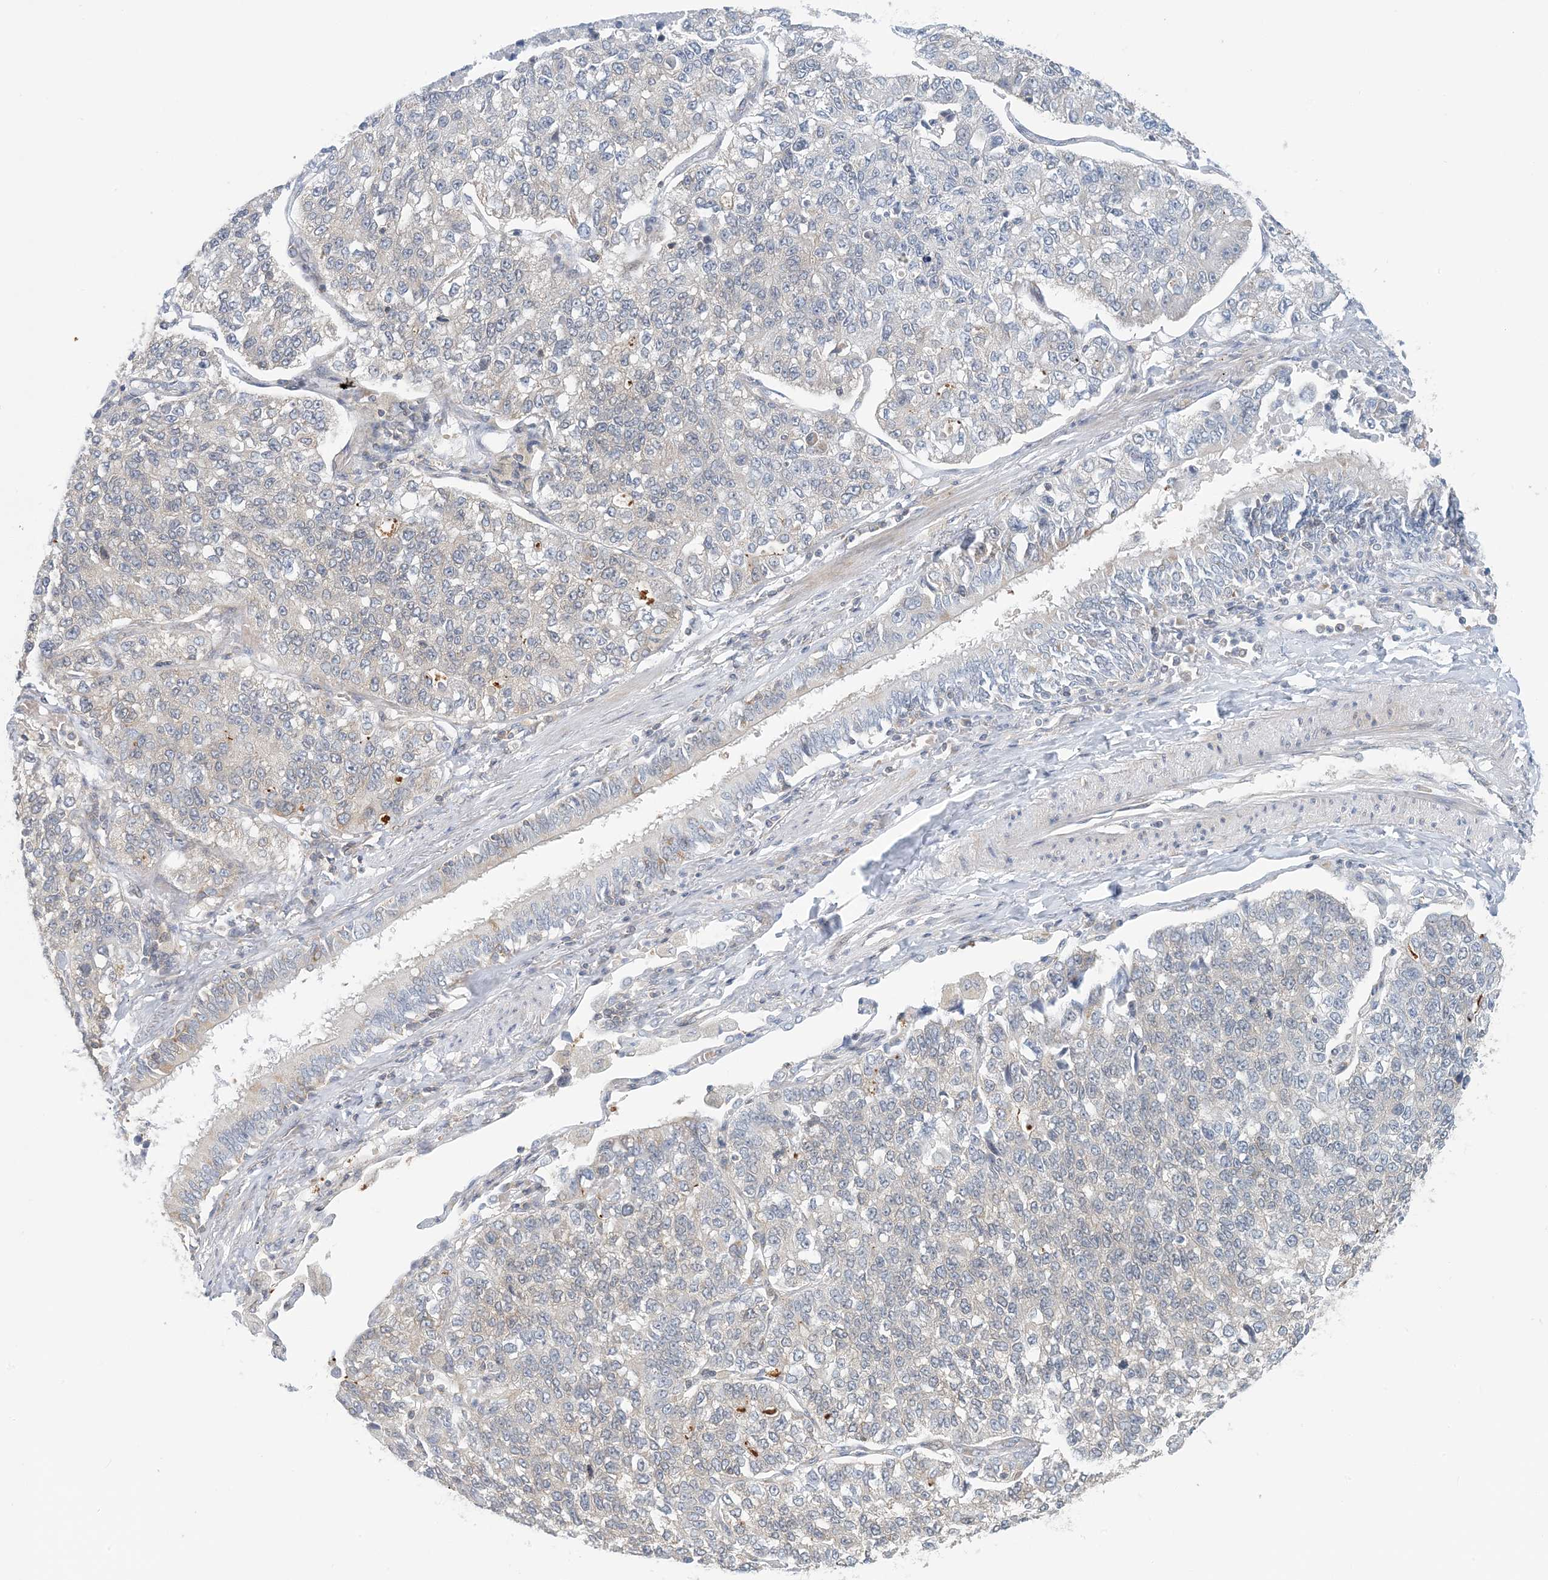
{"staining": {"intensity": "negative", "quantity": "none", "location": "none"}, "tissue": "lung cancer", "cell_type": "Tumor cells", "image_type": "cancer", "snomed": [{"axis": "morphology", "description": "Adenocarcinoma, NOS"}, {"axis": "topography", "description": "Lung"}], "caption": "Immunohistochemistry (IHC) photomicrograph of neoplastic tissue: lung cancer (adenocarcinoma) stained with DAB (3,3'-diaminobenzidine) displays no significant protein positivity in tumor cells.", "gene": "ATP13A2", "patient": {"sex": "male", "age": 49}}